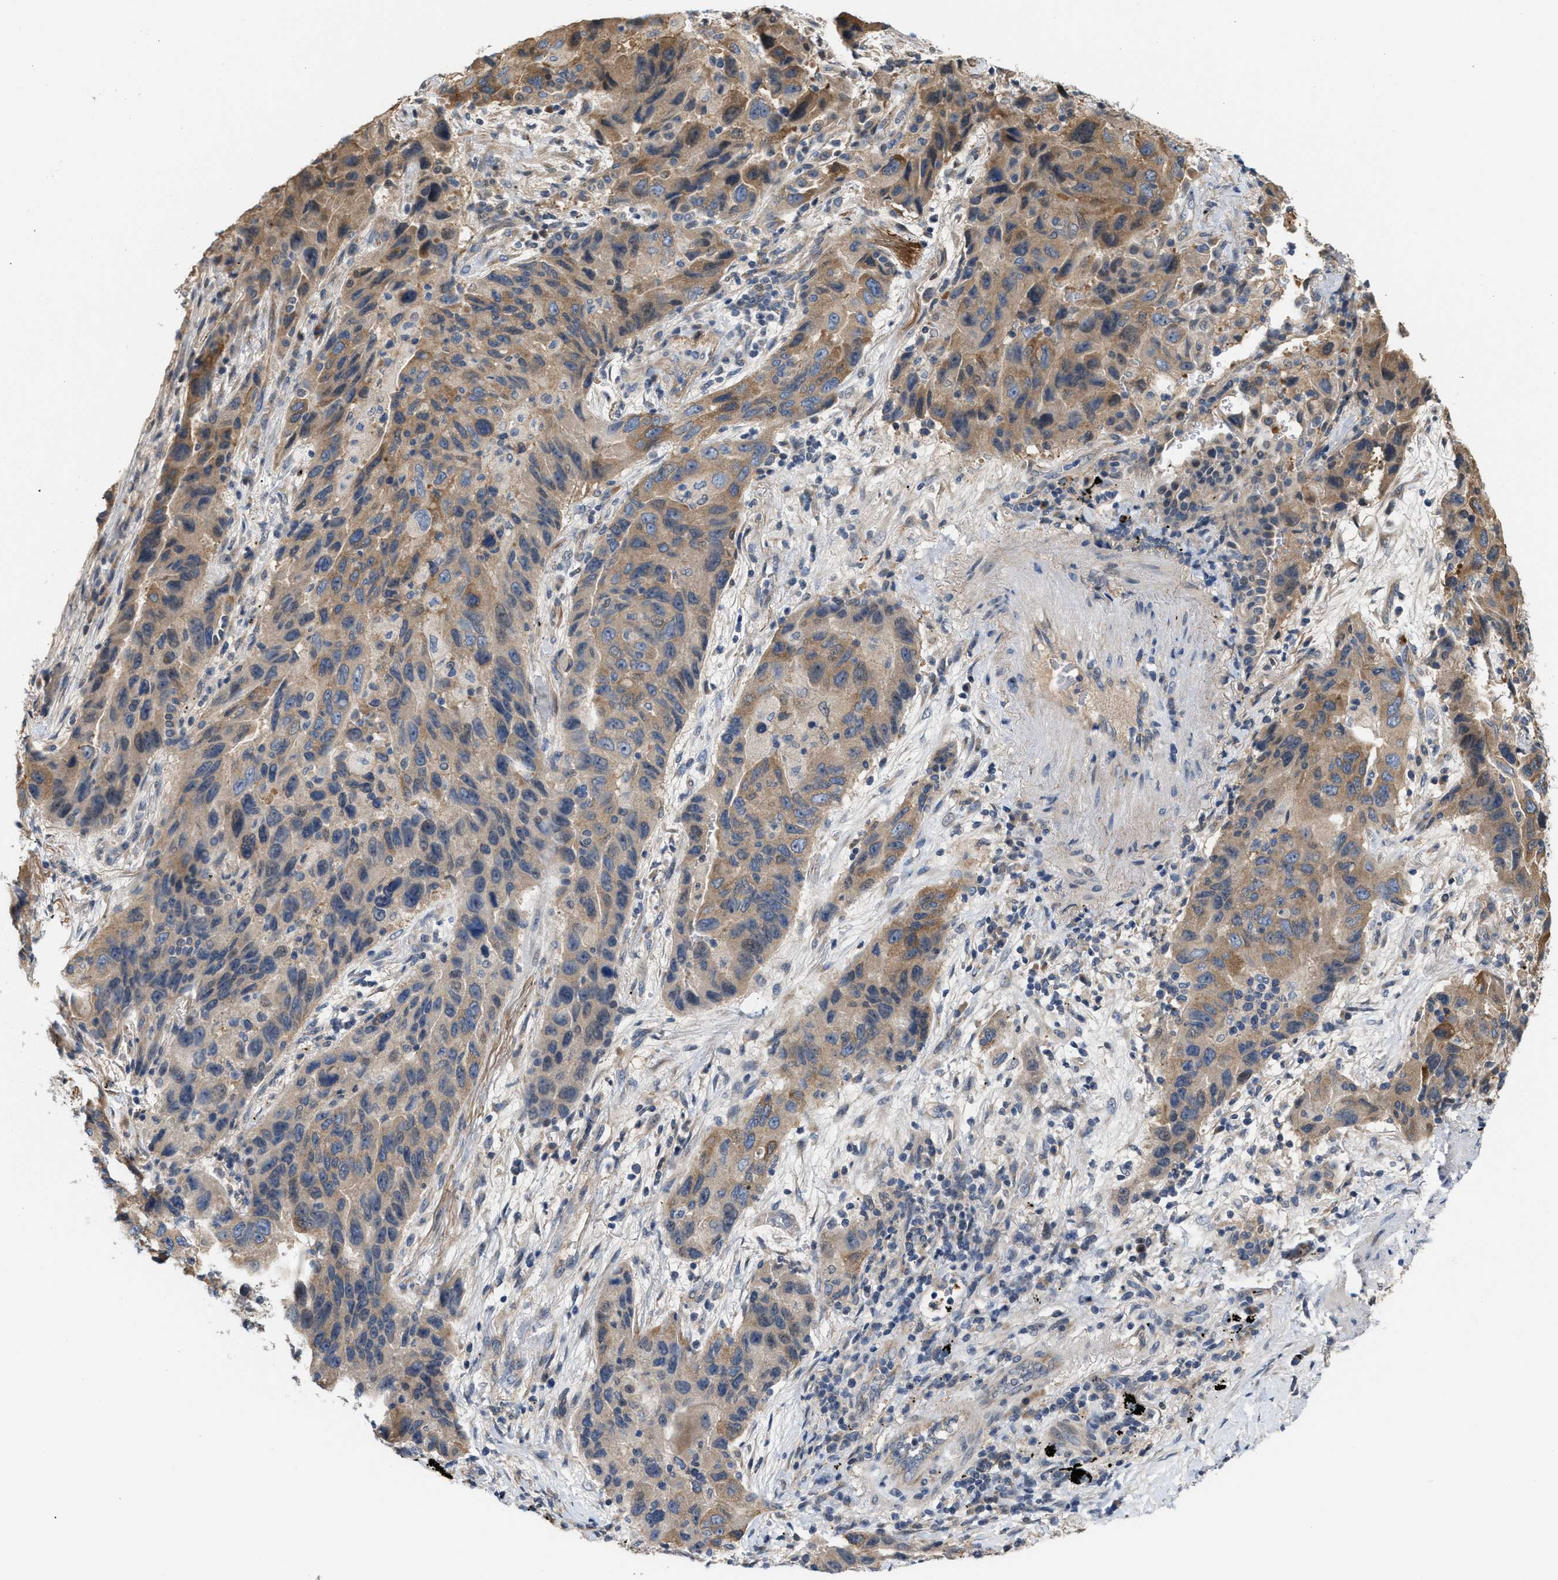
{"staining": {"intensity": "moderate", "quantity": ">75%", "location": "cytoplasmic/membranous"}, "tissue": "lung cancer", "cell_type": "Tumor cells", "image_type": "cancer", "snomed": [{"axis": "morphology", "description": "Adenocarcinoma, NOS"}, {"axis": "topography", "description": "Lung"}], "caption": "An image showing moderate cytoplasmic/membranous staining in approximately >75% of tumor cells in lung cancer, as visualized by brown immunohistochemical staining.", "gene": "CSNK1A1", "patient": {"sex": "female", "age": 65}}